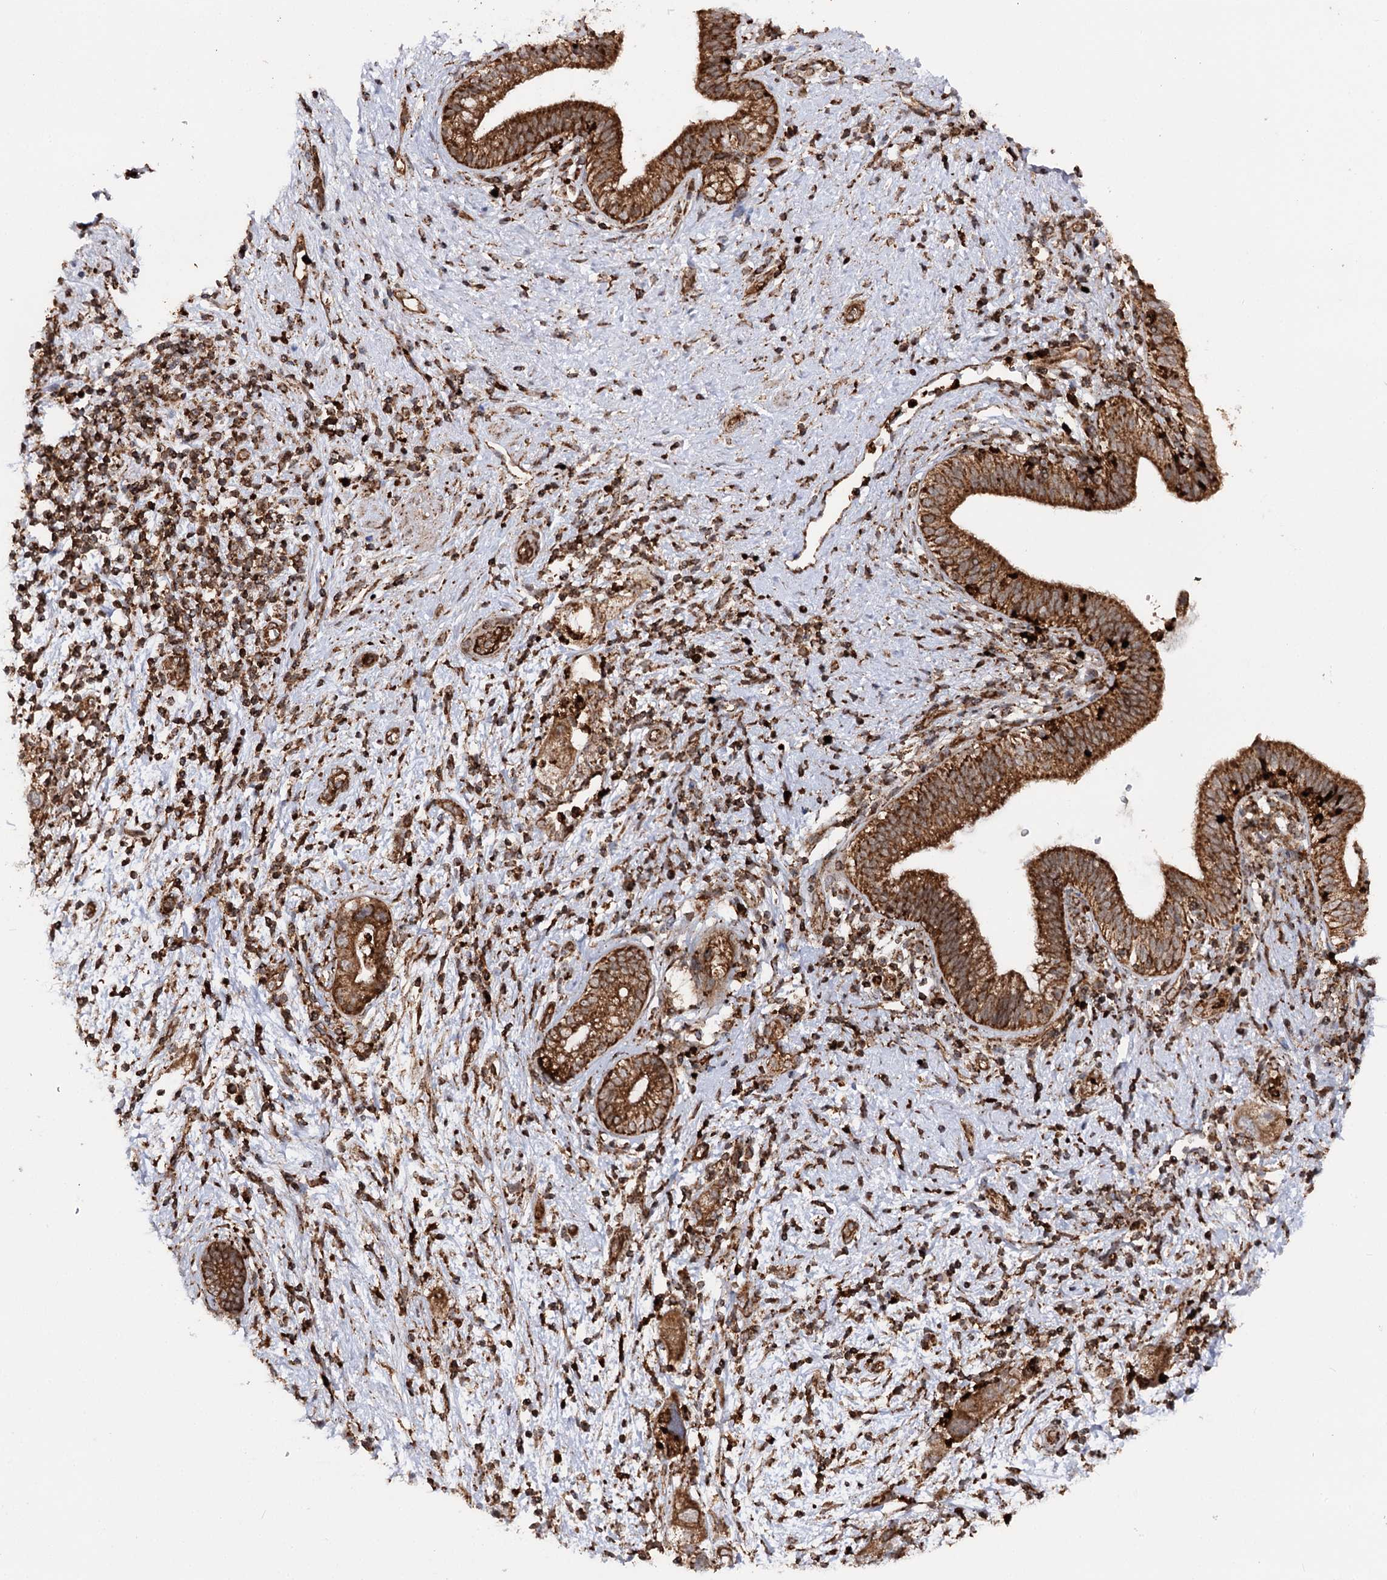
{"staining": {"intensity": "strong", "quantity": ">75%", "location": "cytoplasmic/membranous"}, "tissue": "pancreatic cancer", "cell_type": "Tumor cells", "image_type": "cancer", "snomed": [{"axis": "morphology", "description": "Adenocarcinoma, NOS"}, {"axis": "topography", "description": "Pancreas"}], "caption": "Protein analysis of pancreatic cancer tissue reveals strong cytoplasmic/membranous expression in approximately >75% of tumor cells. (brown staining indicates protein expression, while blue staining denotes nuclei).", "gene": "FGFR1OP2", "patient": {"sex": "female", "age": 73}}